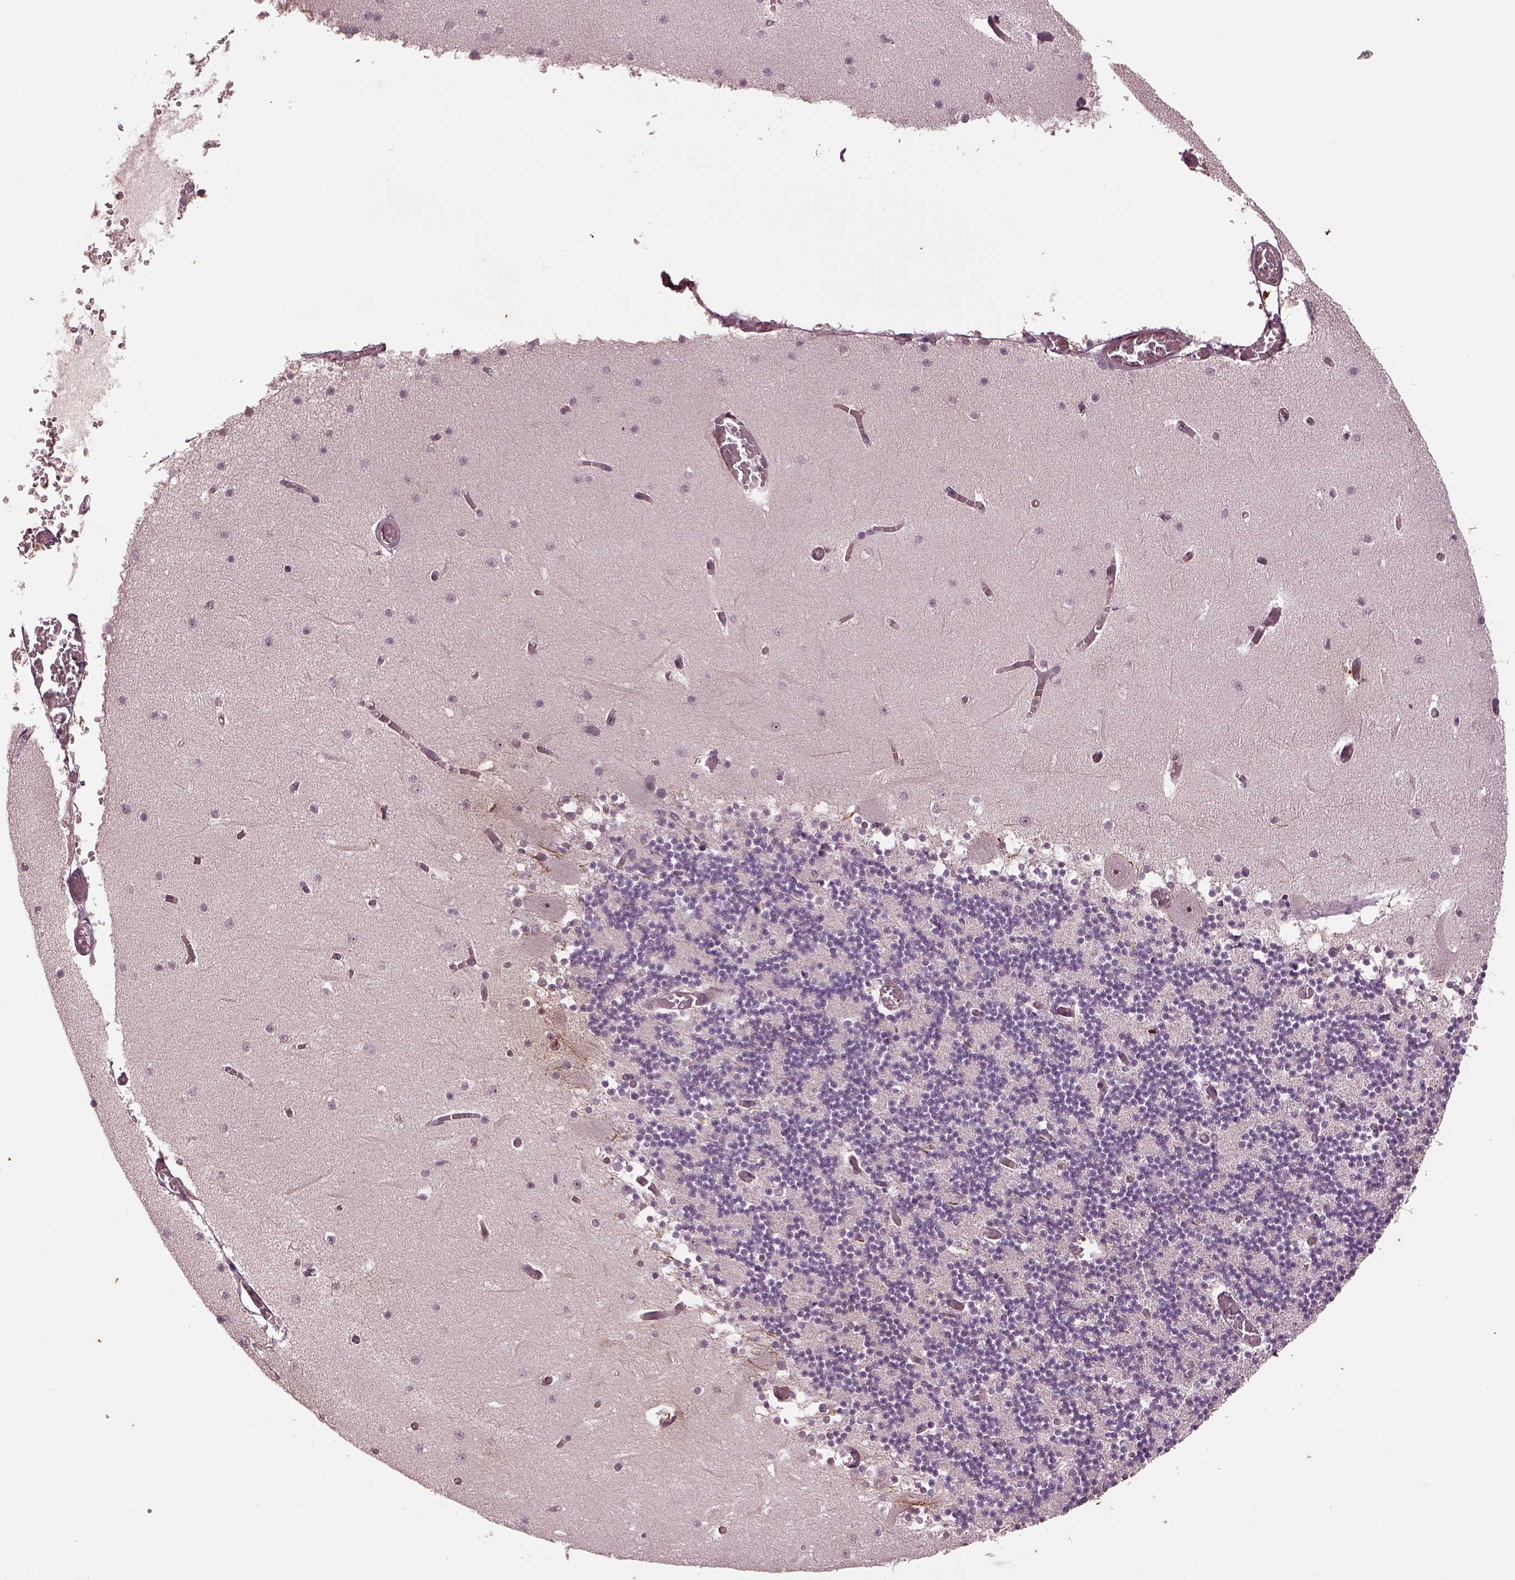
{"staining": {"intensity": "negative", "quantity": "none", "location": "none"}, "tissue": "cerebellum", "cell_type": "Cells in granular layer", "image_type": "normal", "snomed": [{"axis": "morphology", "description": "Normal tissue, NOS"}, {"axis": "topography", "description": "Cerebellum"}], "caption": "Cells in granular layer show no significant protein expression in benign cerebellum. The staining was performed using DAB to visualize the protein expression in brown, while the nuclei were stained in blue with hematoxylin (Magnification: 20x).", "gene": "GNRH1", "patient": {"sex": "female", "age": 28}}